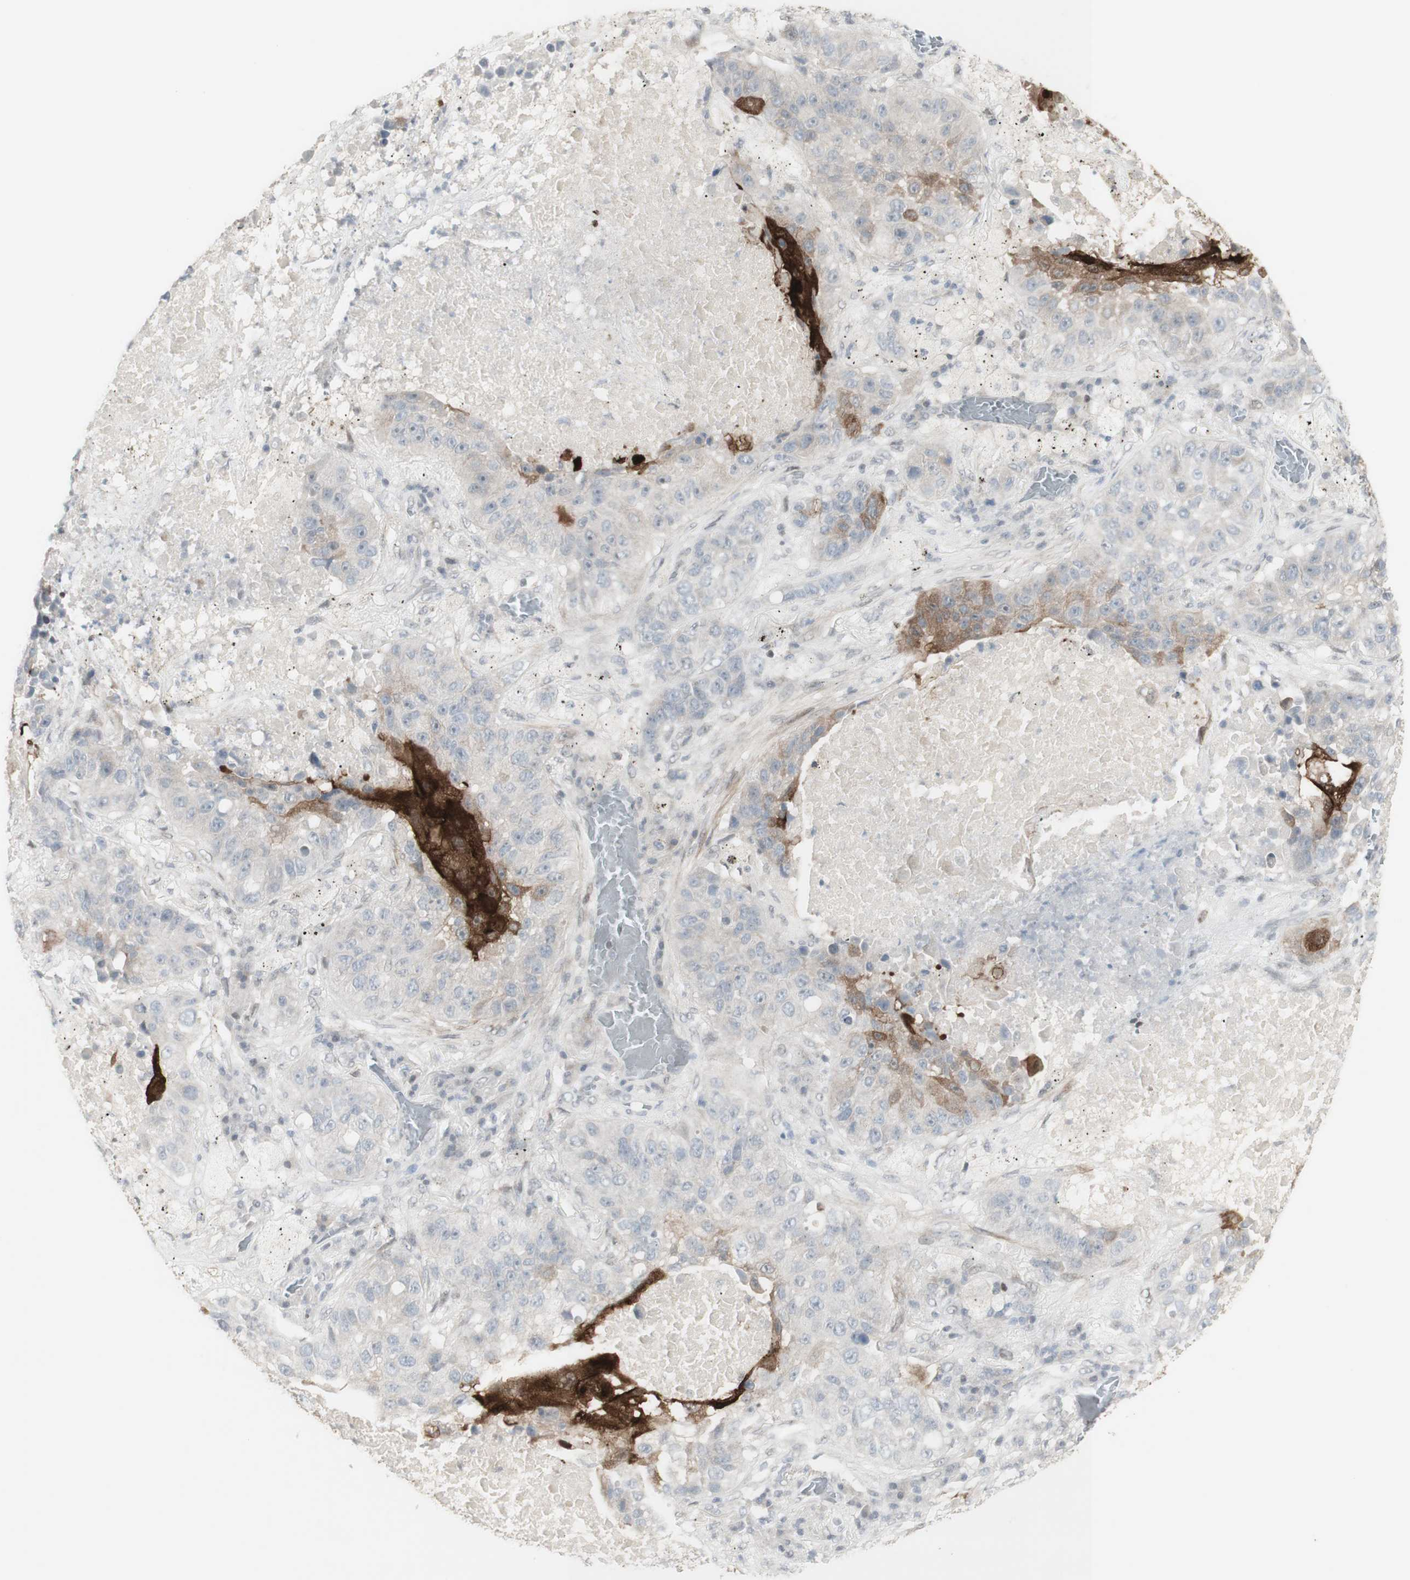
{"staining": {"intensity": "moderate", "quantity": "<25%", "location": "cytoplasmic/membranous"}, "tissue": "lung cancer", "cell_type": "Tumor cells", "image_type": "cancer", "snomed": [{"axis": "morphology", "description": "Squamous cell carcinoma, NOS"}, {"axis": "topography", "description": "Lung"}], "caption": "Protein expression by immunohistochemistry (IHC) shows moderate cytoplasmic/membranous expression in about <25% of tumor cells in lung squamous cell carcinoma.", "gene": "C1orf116", "patient": {"sex": "male", "age": 57}}